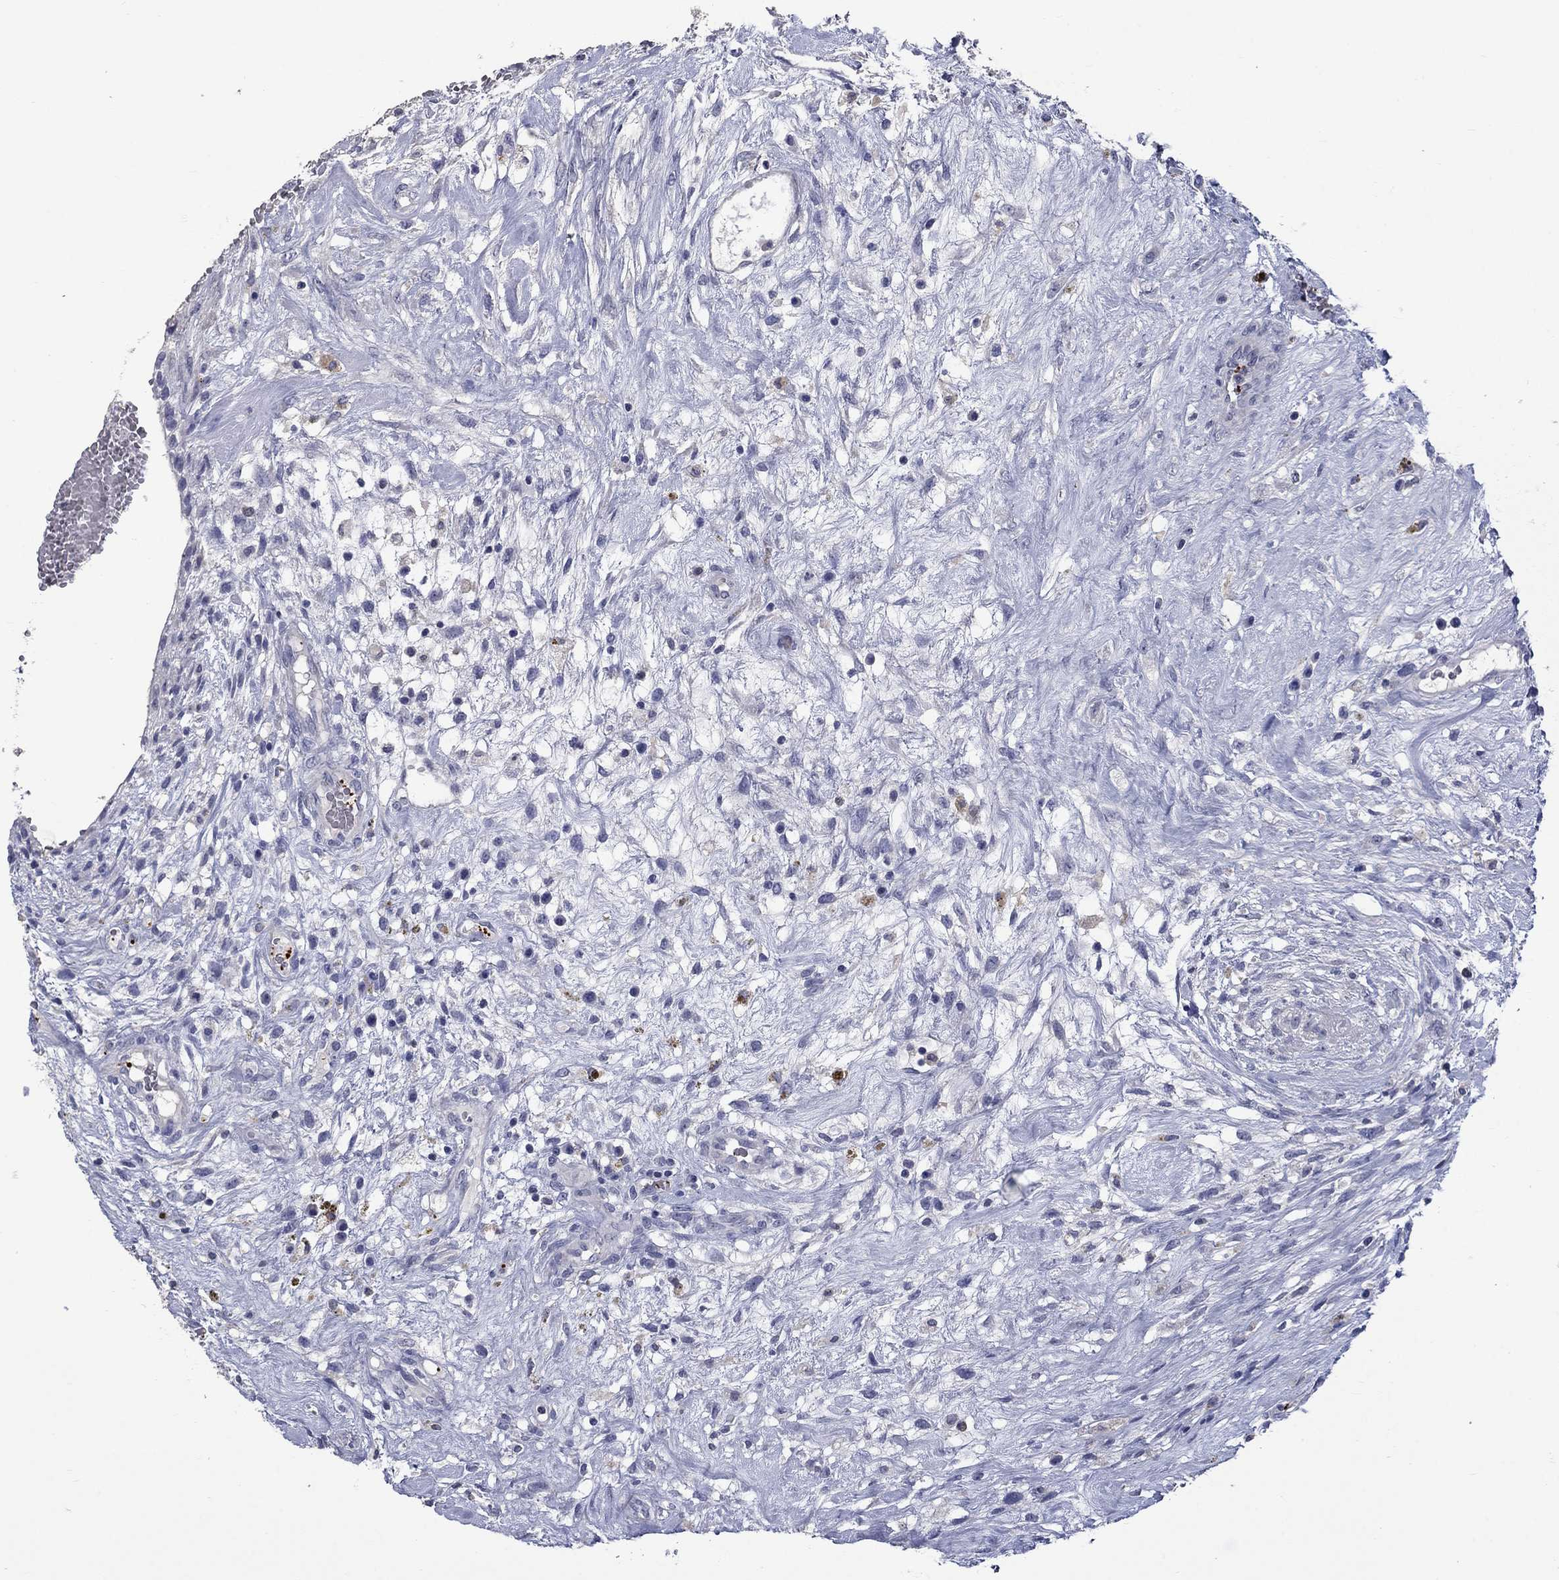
{"staining": {"intensity": "negative", "quantity": "none", "location": "none"}, "tissue": "testis cancer", "cell_type": "Tumor cells", "image_type": "cancer", "snomed": [{"axis": "morphology", "description": "Normal tissue, NOS"}, {"axis": "morphology", "description": "Carcinoma, Embryonal, NOS"}, {"axis": "topography", "description": "Testis"}, {"axis": "topography", "description": "Epididymis"}], "caption": "Photomicrograph shows no significant protein positivity in tumor cells of testis cancer. The staining is performed using DAB (3,3'-diaminobenzidine) brown chromogen with nuclei counter-stained in using hematoxylin.", "gene": "PLEK", "patient": {"sex": "male", "age": 32}}